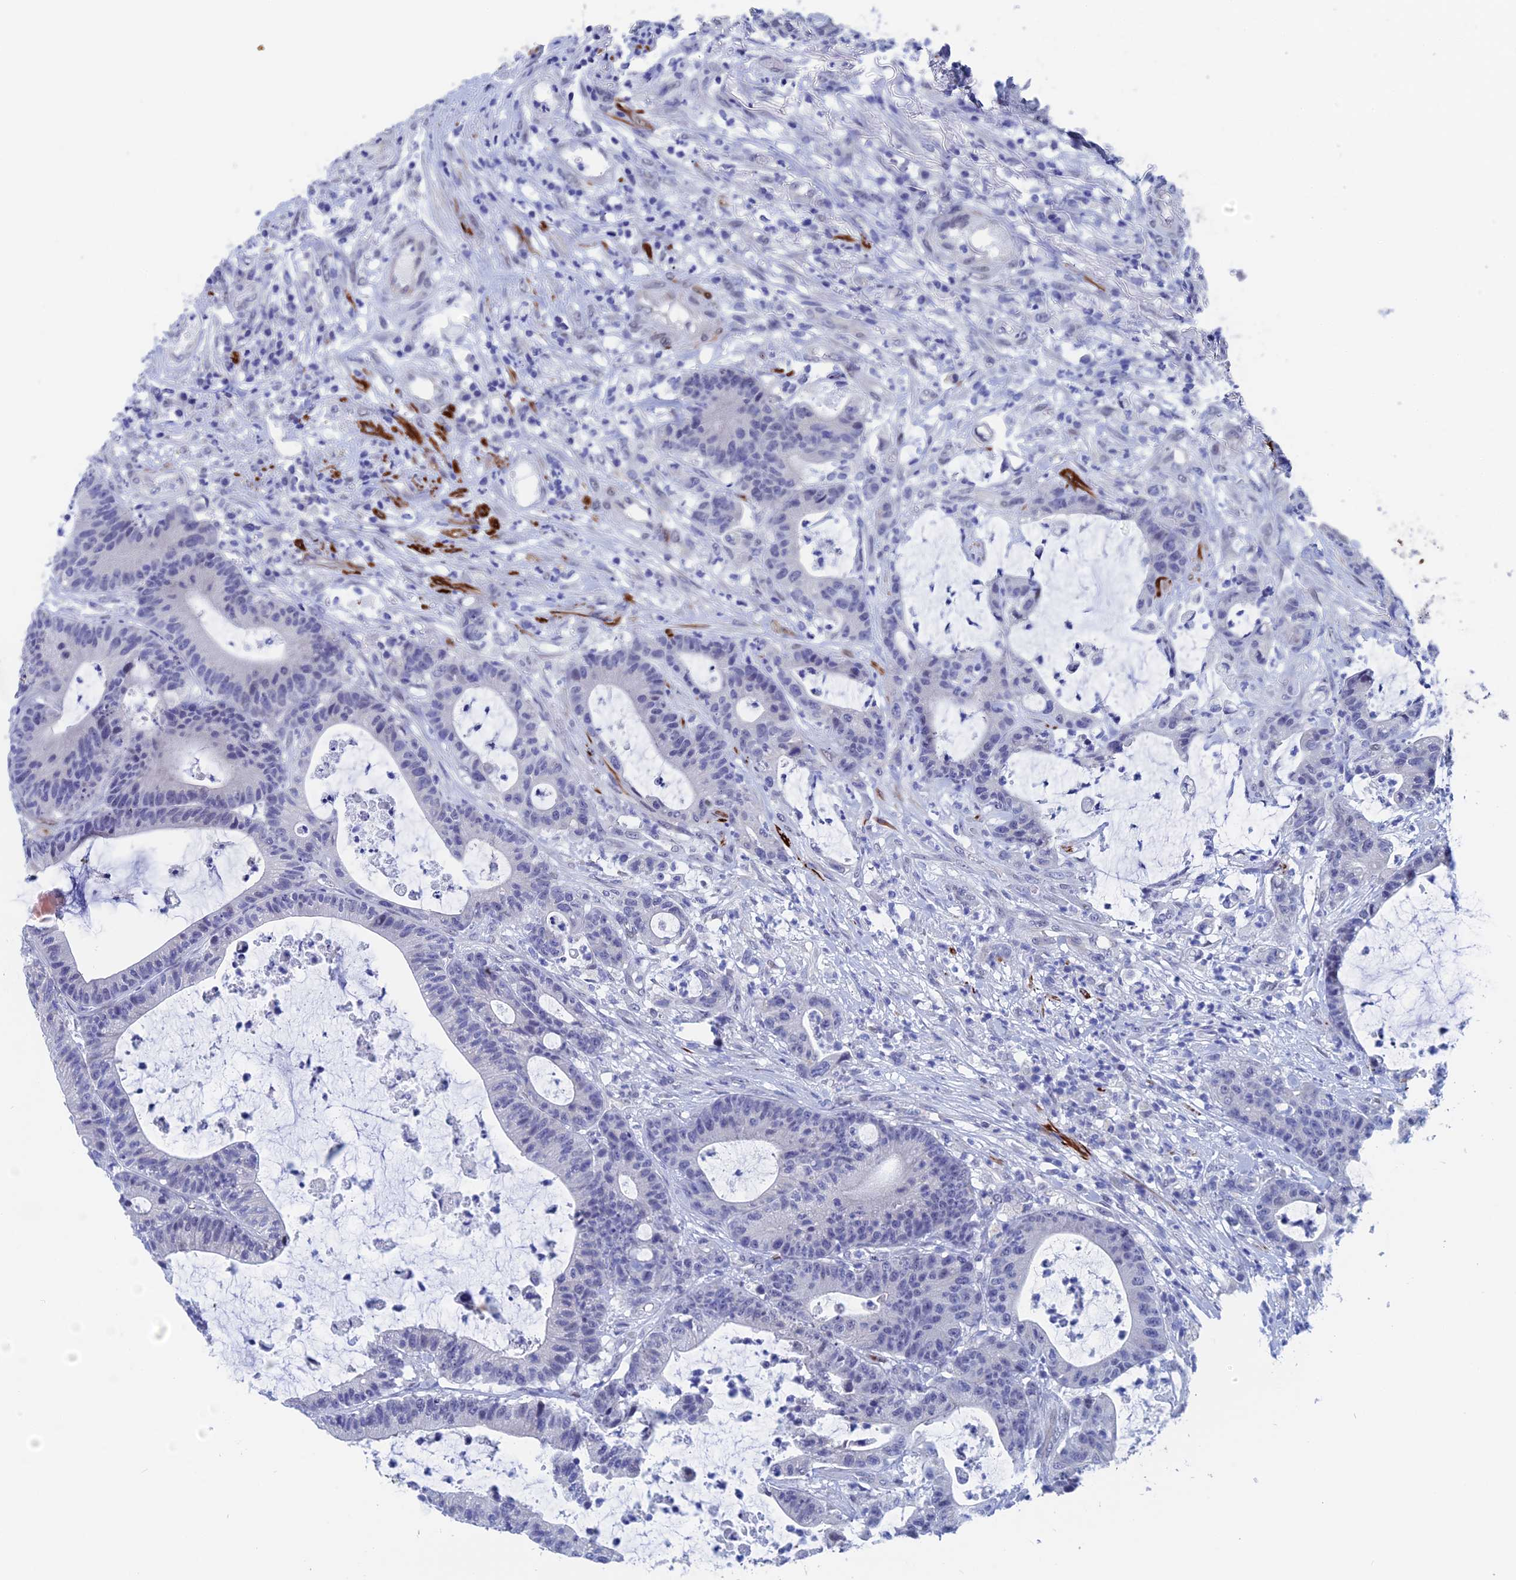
{"staining": {"intensity": "negative", "quantity": "none", "location": "none"}, "tissue": "colorectal cancer", "cell_type": "Tumor cells", "image_type": "cancer", "snomed": [{"axis": "morphology", "description": "Adenocarcinoma, NOS"}, {"axis": "topography", "description": "Colon"}], "caption": "Tumor cells show no significant expression in colorectal cancer (adenocarcinoma).", "gene": "WDR83", "patient": {"sex": "female", "age": 84}}